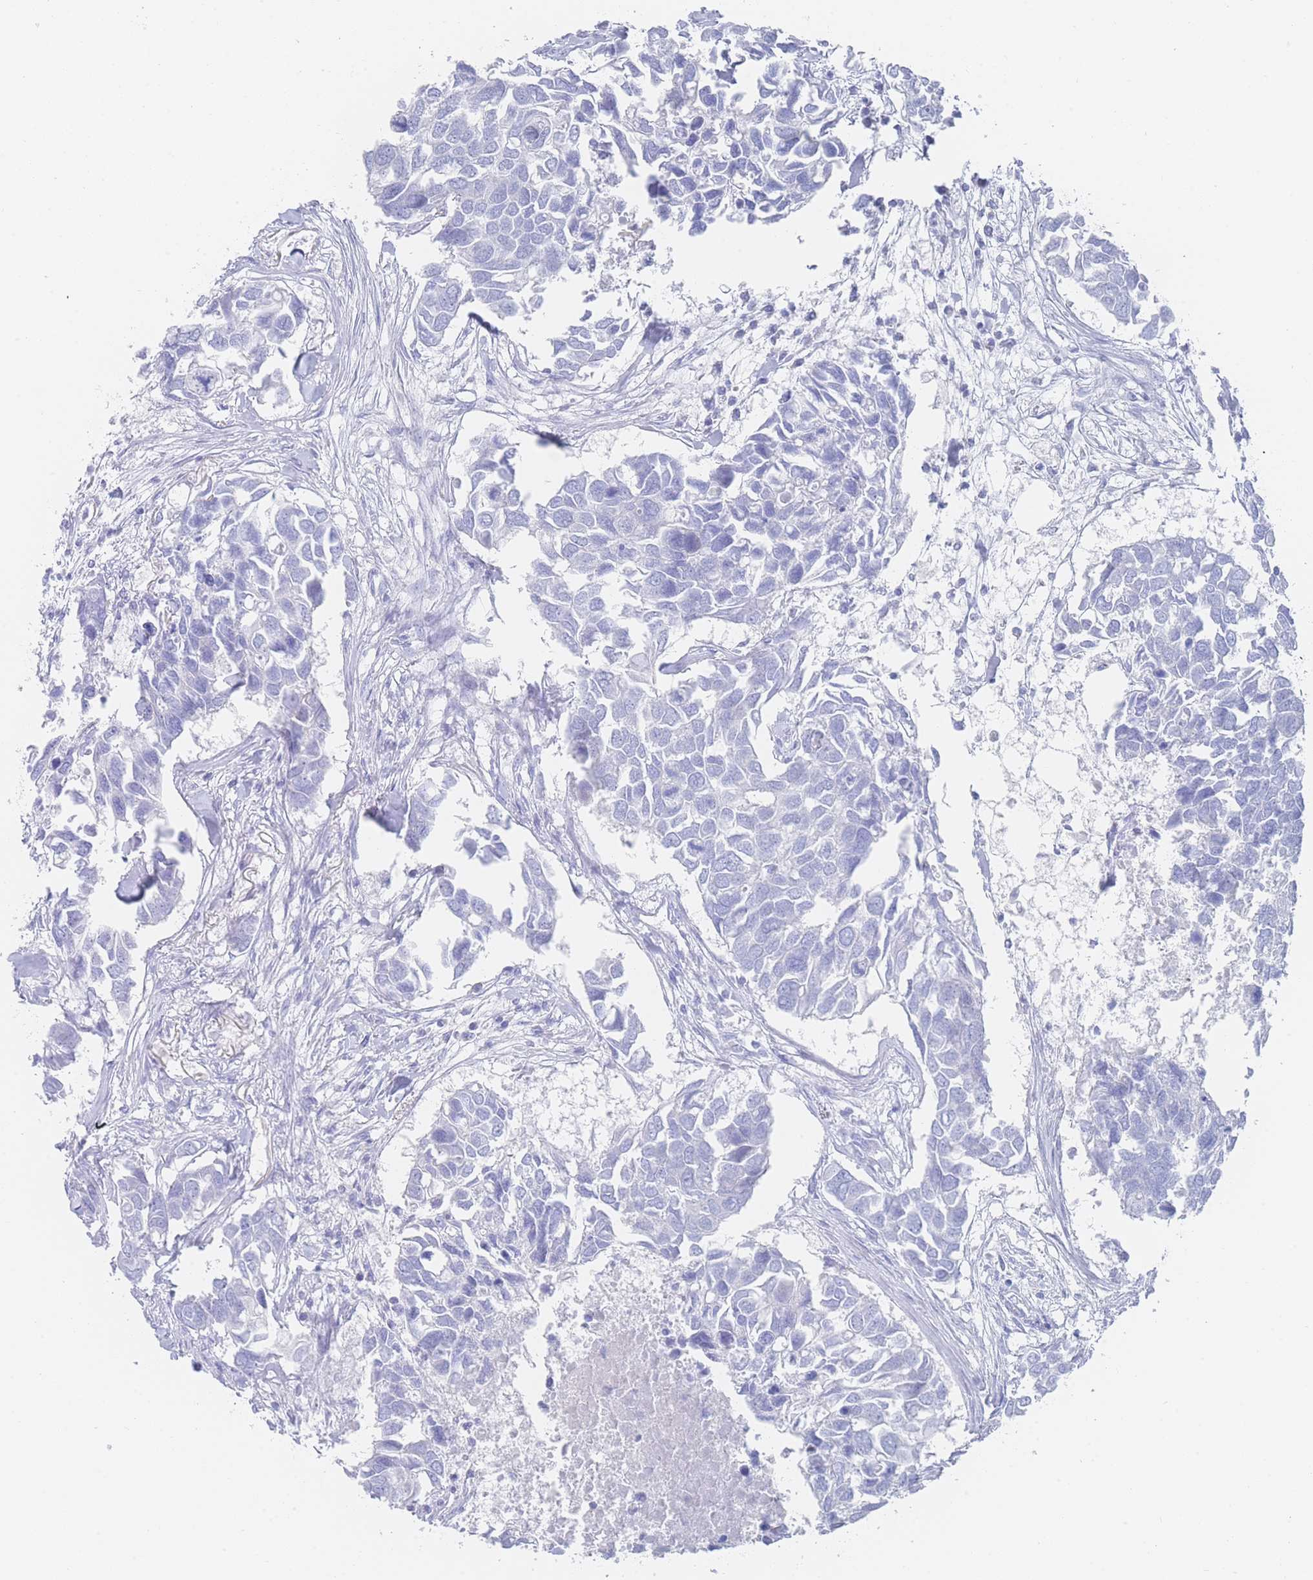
{"staining": {"intensity": "negative", "quantity": "none", "location": "none"}, "tissue": "breast cancer", "cell_type": "Tumor cells", "image_type": "cancer", "snomed": [{"axis": "morphology", "description": "Duct carcinoma"}, {"axis": "topography", "description": "Breast"}], "caption": "Breast cancer was stained to show a protein in brown. There is no significant staining in tumor cells. (DAB (3,3'-diaminobenzidine) IHC, high magnification).", "gene": "LRRC37A", "patient": {"sex": "female", "age": 83}}